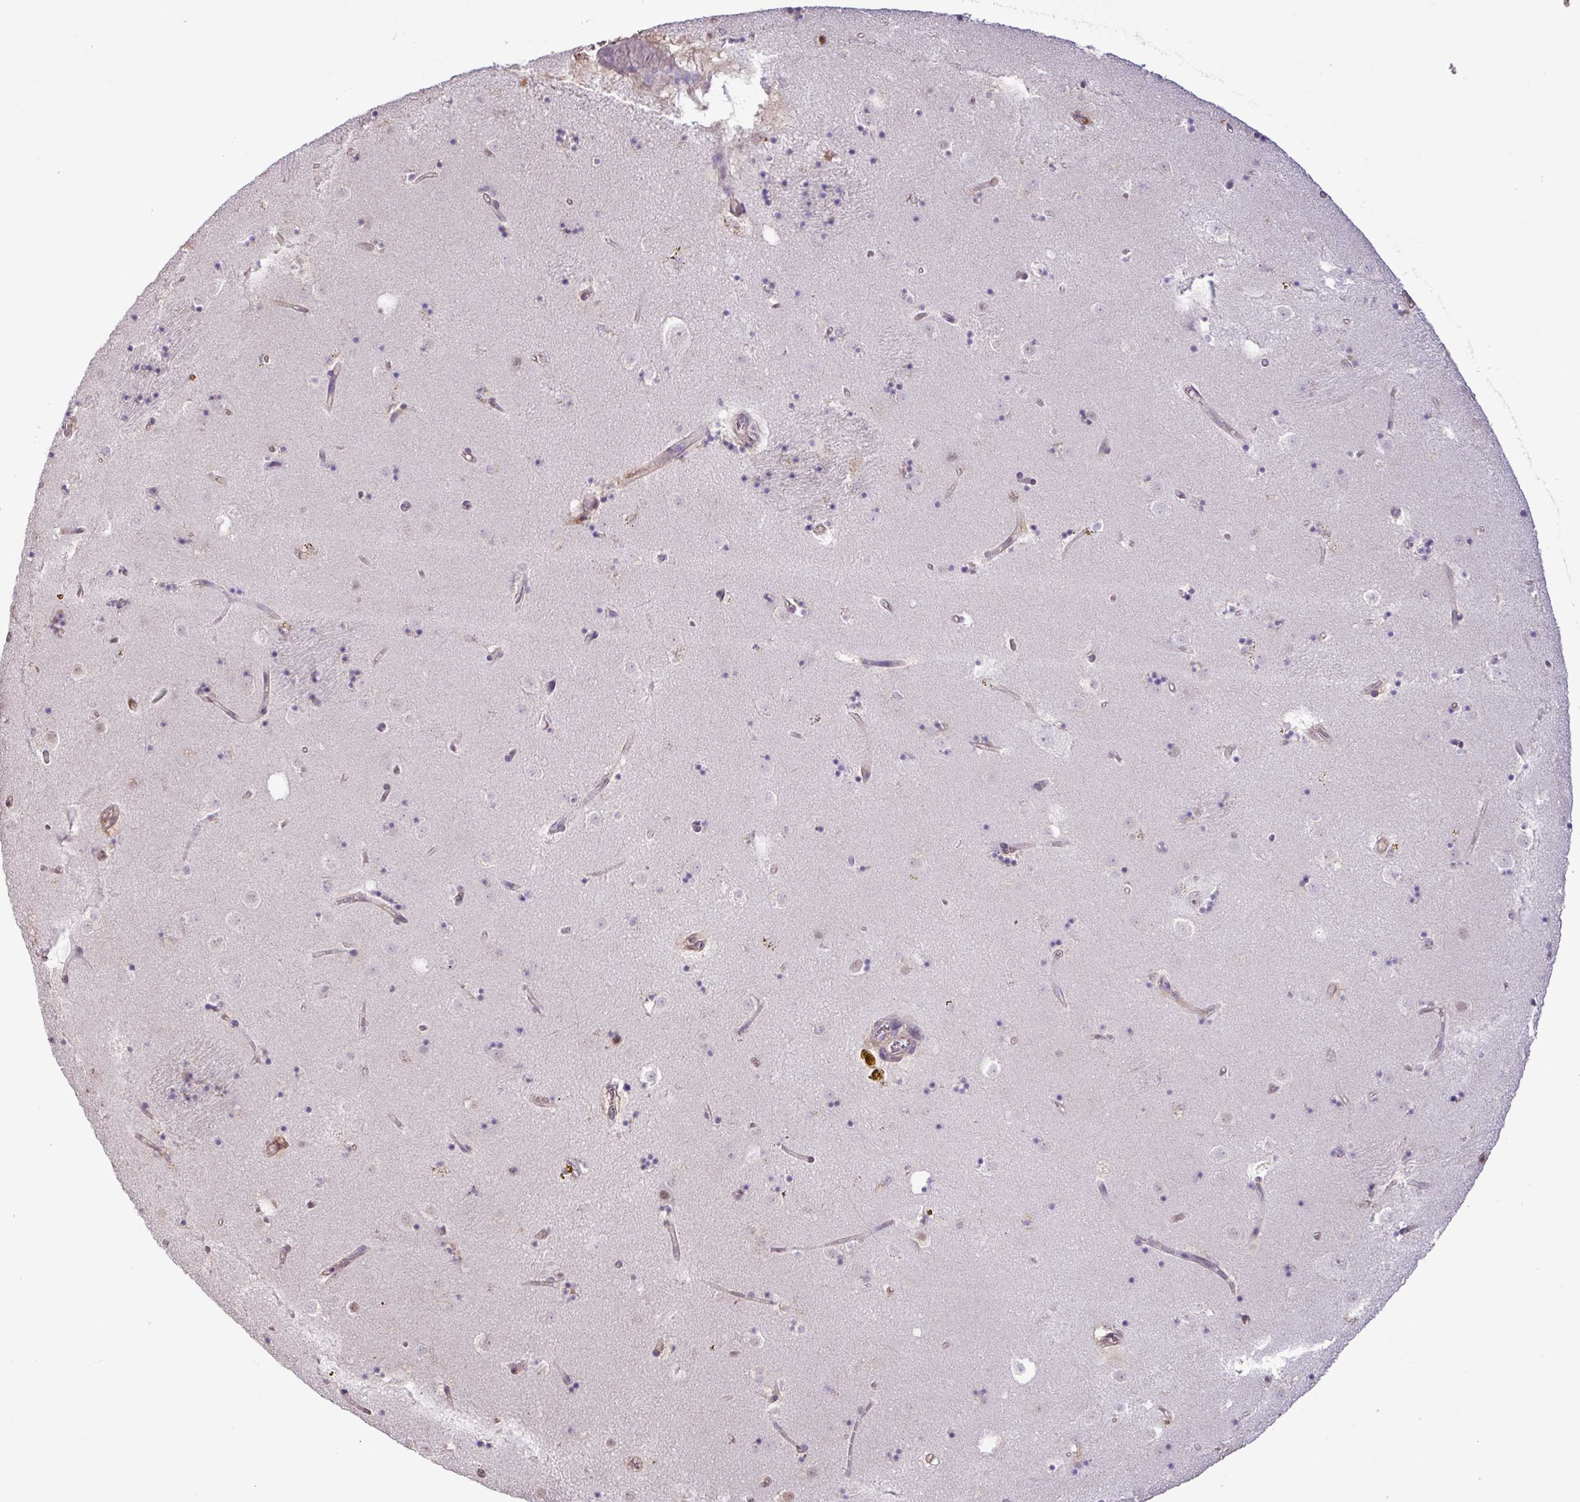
{"staining": {"intensity": "negative", "quantity": "none", "location": "none"}, "tissue": "caudate", "cell_type": "Glial cells", "image_type": "normal", "snomed": [{"axis": "morphology", "description": "Normal tissue, NOS"}, {"axis": "topography", "description": "Lateral ventricle wall"}], "caption": "Human caudate stained for a protein using immunohistochemistry displays no staining in glial cells.", "gene": "CHST11", "patient": {"sex": "male", "age": 58}}